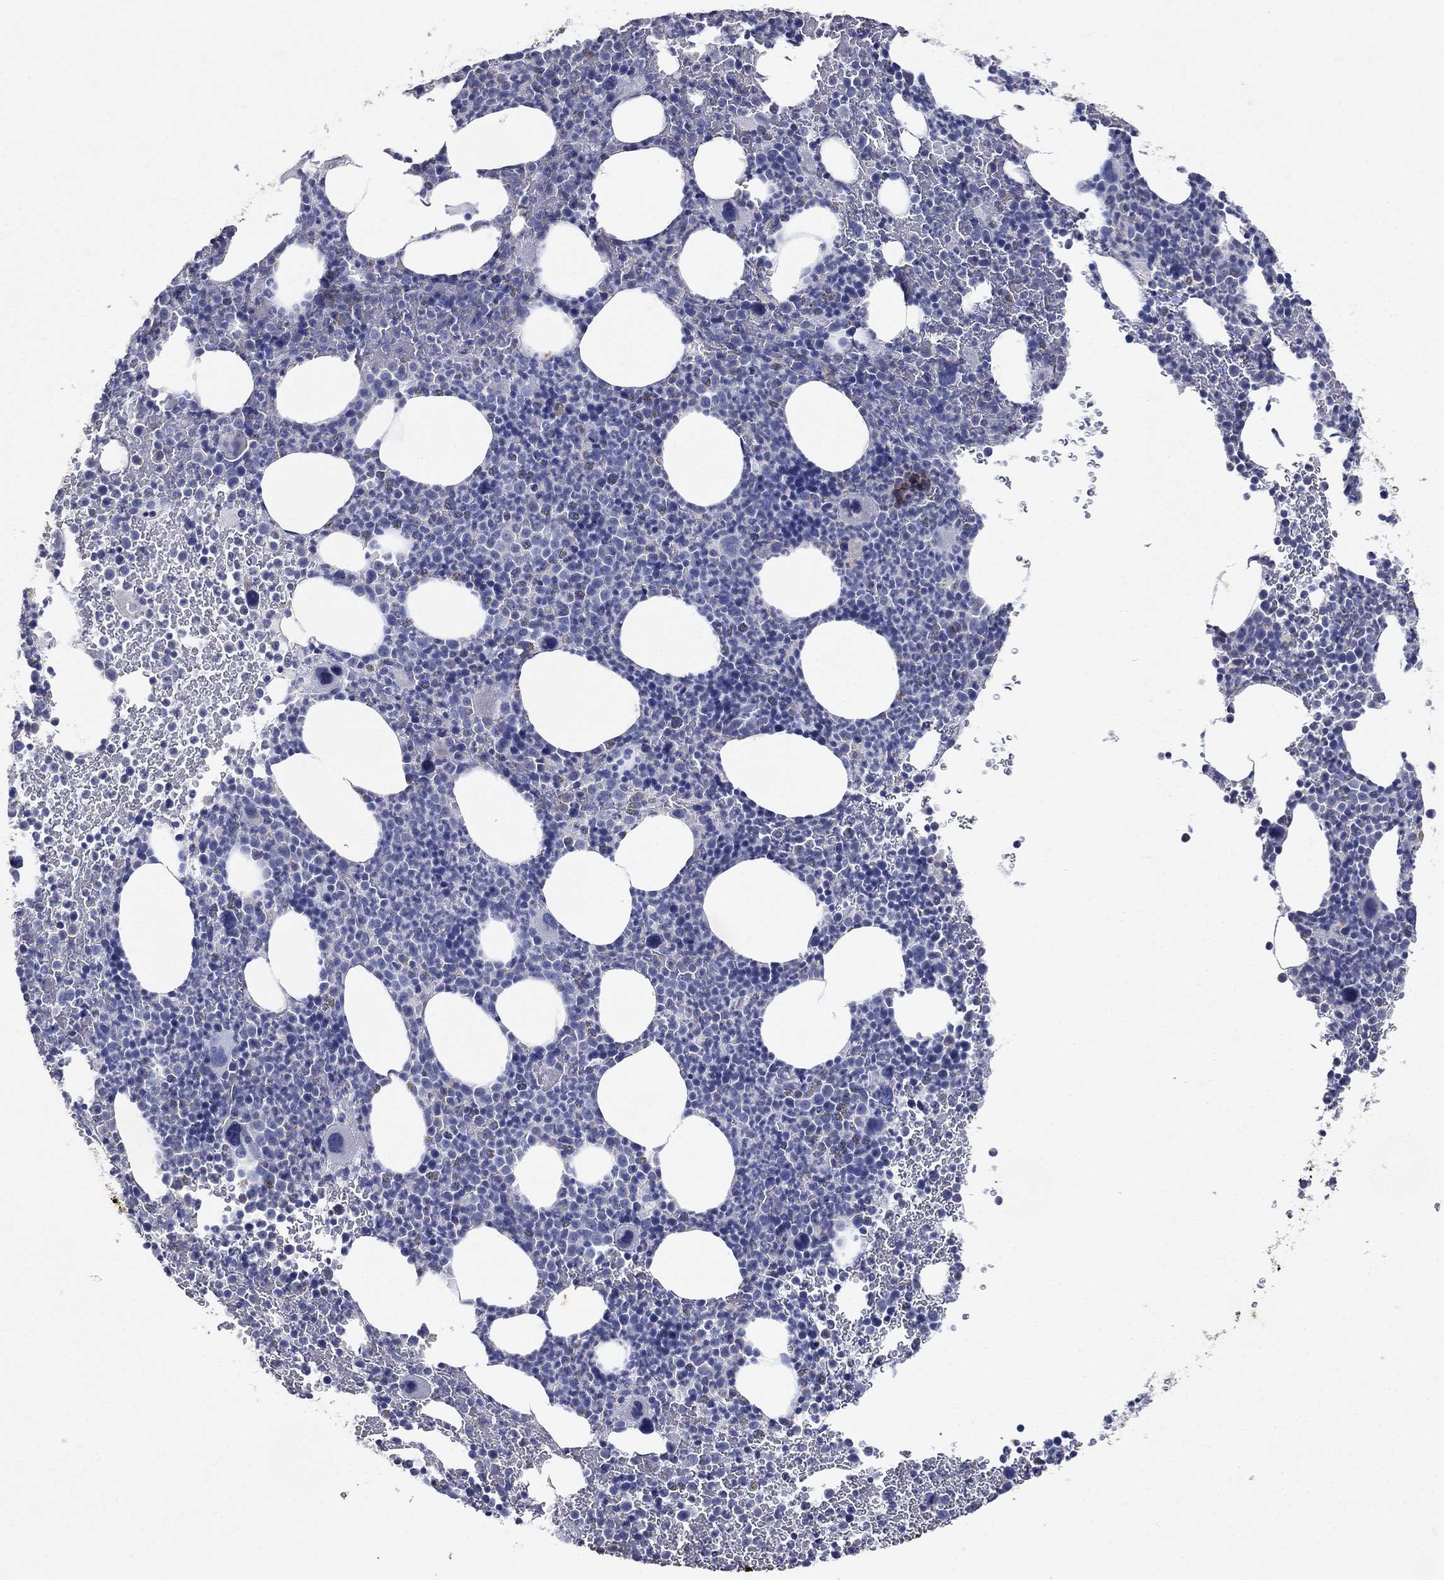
{"staining": {"intensity": "negative", "quantity": "none", "location": "none"}, "tissue": "bone marrow", "cell_type": "Hematopoietic cells", "image_type": "normal", "snomed": [{"axis": "morphology", "description": "Normal tissue, NOS"}, {"axis": "topography", "description": "Bone marrow"}], "caption": "DAB (3,3'-diaminobenzidine) immunohistochemical staining of unremarkable bone marrow exhibits no significant positivity in hematopoietic cells. (DAB IHC visualized using brightfield microscopy, high magnification).", "gene": "KRT7", "patient": {"sex": "male", "age": 83}}